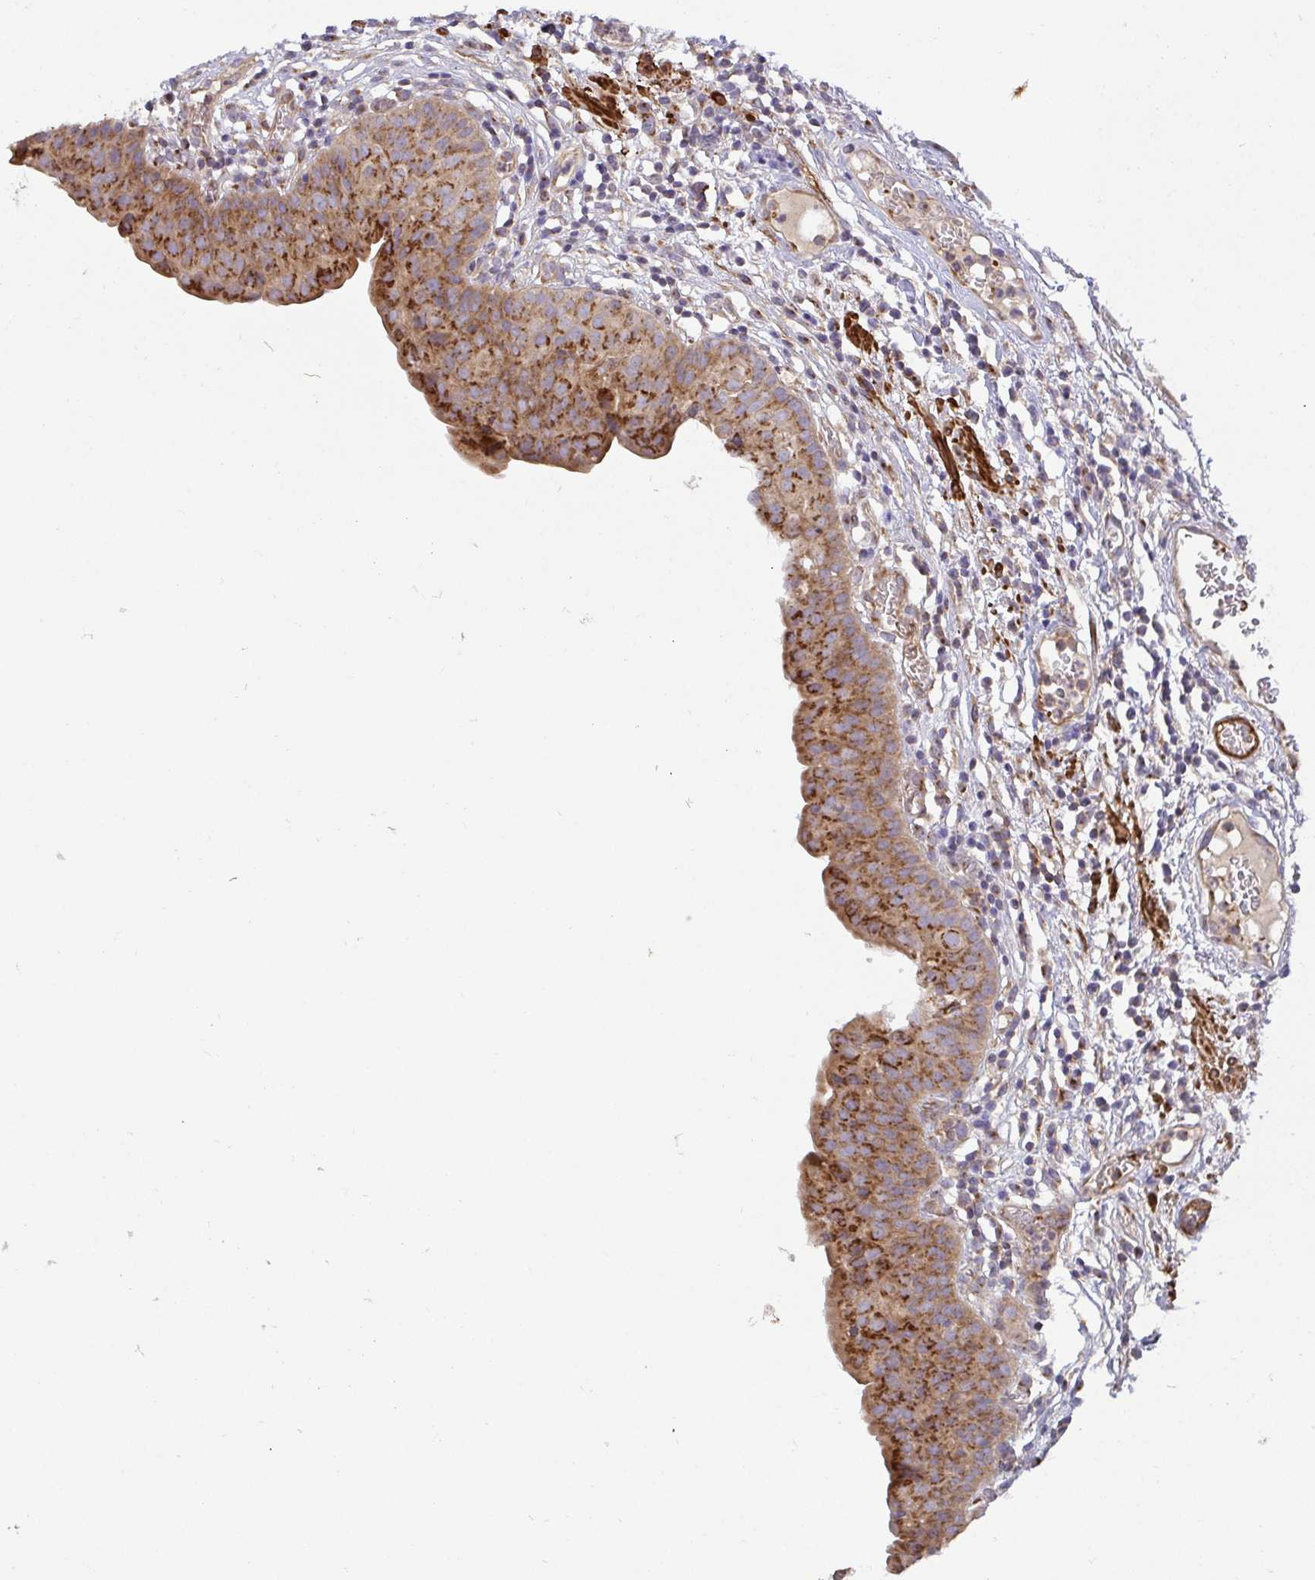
{"staining": {"intensity": "strong", "quantity": ">75%", "location": "cytoplasmic/membranous"}, "tissue": "urinary bladder", "cell_type": "Urothelial cells", "image_type": "normal", "snomed": [{"axis": "morphology", "description": "Normal tissue, NOS"}, {"axis": "morphology", "description": "Inflammation, NOS"}, {"axis": "topography", "description": "Urinary bladder"}], "caption": "Protein analysis of unremarkable urinary bladder shows strong cytoplasmic/membranous expression in about >75% of urothelial cells. The staining was performed using DAB (3,3'-diaminobenzidine), with brown indicating positive protein expression. Nuclei are stained blue with hematoxylin.", "gene": "TM9SF4", "patient": {"sex": "male", "age": 57}}